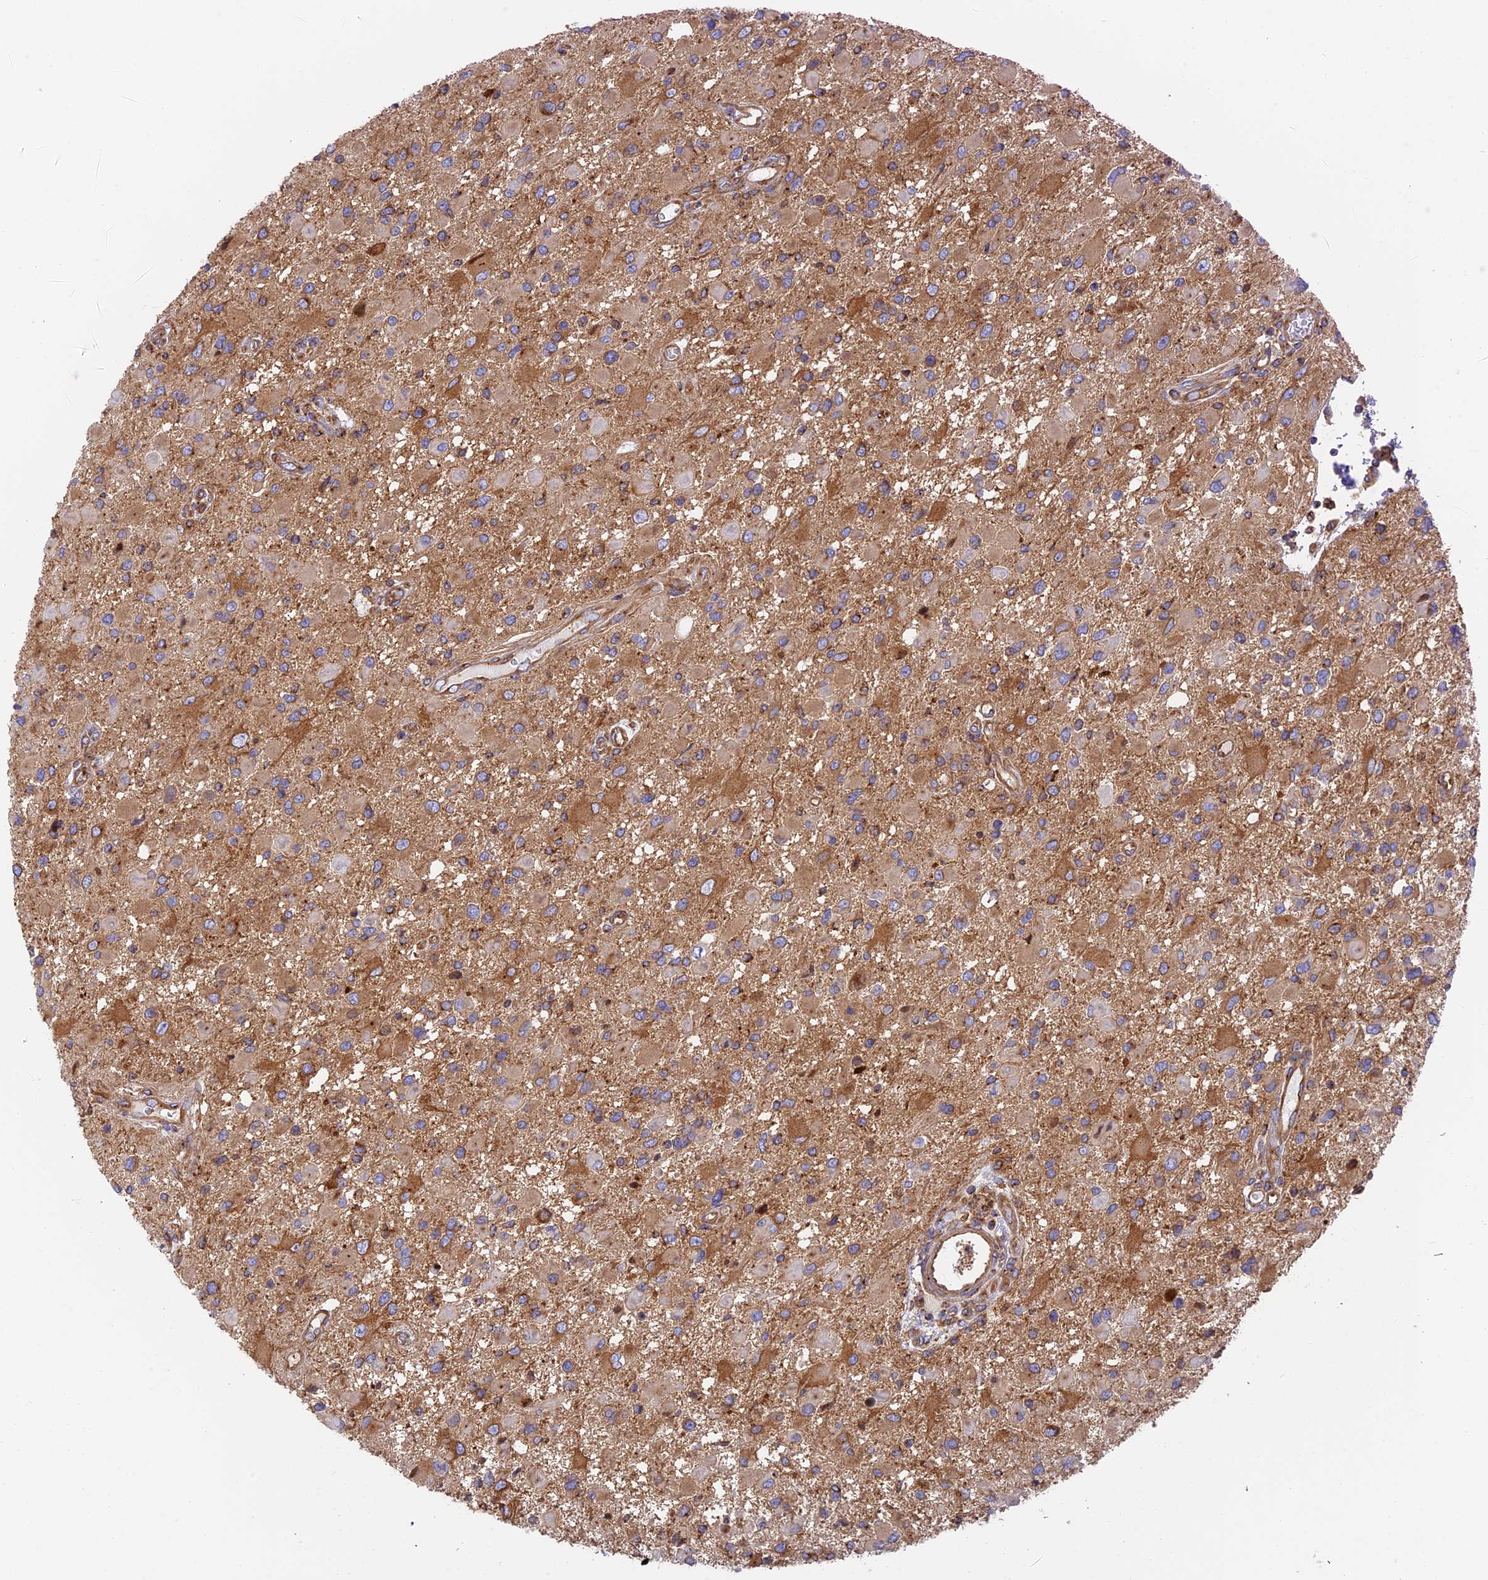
{"staining": {"intensity": "weak", "quantity": "<25%", "location": "cytoplasmic/membranous"}, "tissue": "glioma", "cell_type": "Tumor cells", "image_type": "cancer", "snomed": [{"axis": "morphology", "description": "Glioma, malignant, High grade"}, {"axis": "topography", "description": "Brain"}], "caption": "Immunohistochemistry micrograph of glioma stained for a protein (brown), which displays no staining in tumor cells. The staining is performed using DAB brown chromogen with nuclei counter-stained in using hematoxylin.", "gene": "DCTN2", "patient": {"sex": "male", "age": 53}}